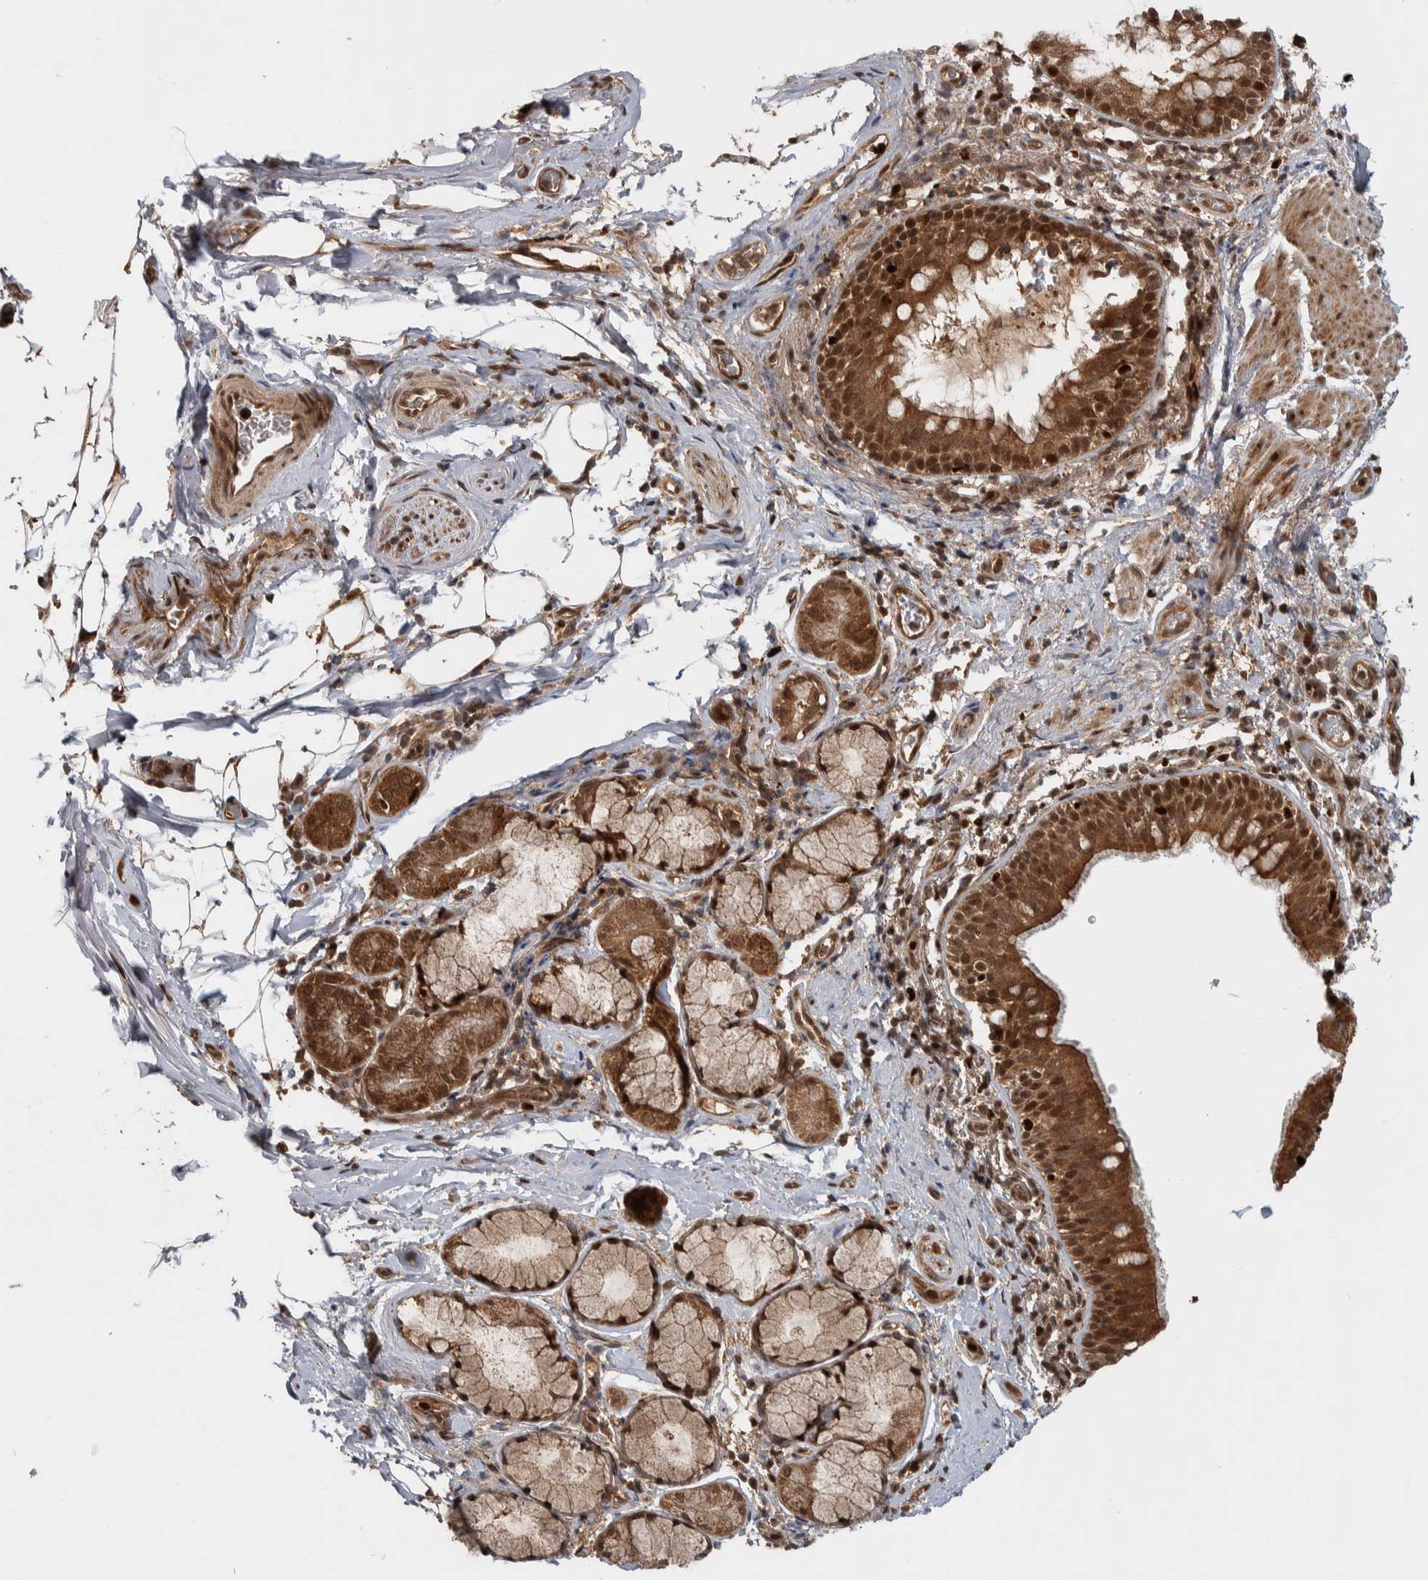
{"staining": {"intensity": "strong", "quantity": ">75%", "location": "cytoplasmic/membranous,nuclear"}, "tissue": "bronchus", "cell_type": "Respiratory epithelial cells", "image_type": "normal", "snomed": [{"axis": "morphology", "description": "Normal tissue, NOS"}, {"axis": "morphology", "description": "Inflammation, NOS"}, {"axis": "topography", "description": "Cartilage tissue"}, {"axis": "topography", "description": "Bronchus"}], "caption": "About >75% of respiratory epithelial cells in normal human bronchus exhibit strong cytoplasmic/membranous,nuclear protein expression as visualized by brown immunohistochemical staining.", "gene": "RPS6KA4", "patient": {"sex": "male", "age": 77}}